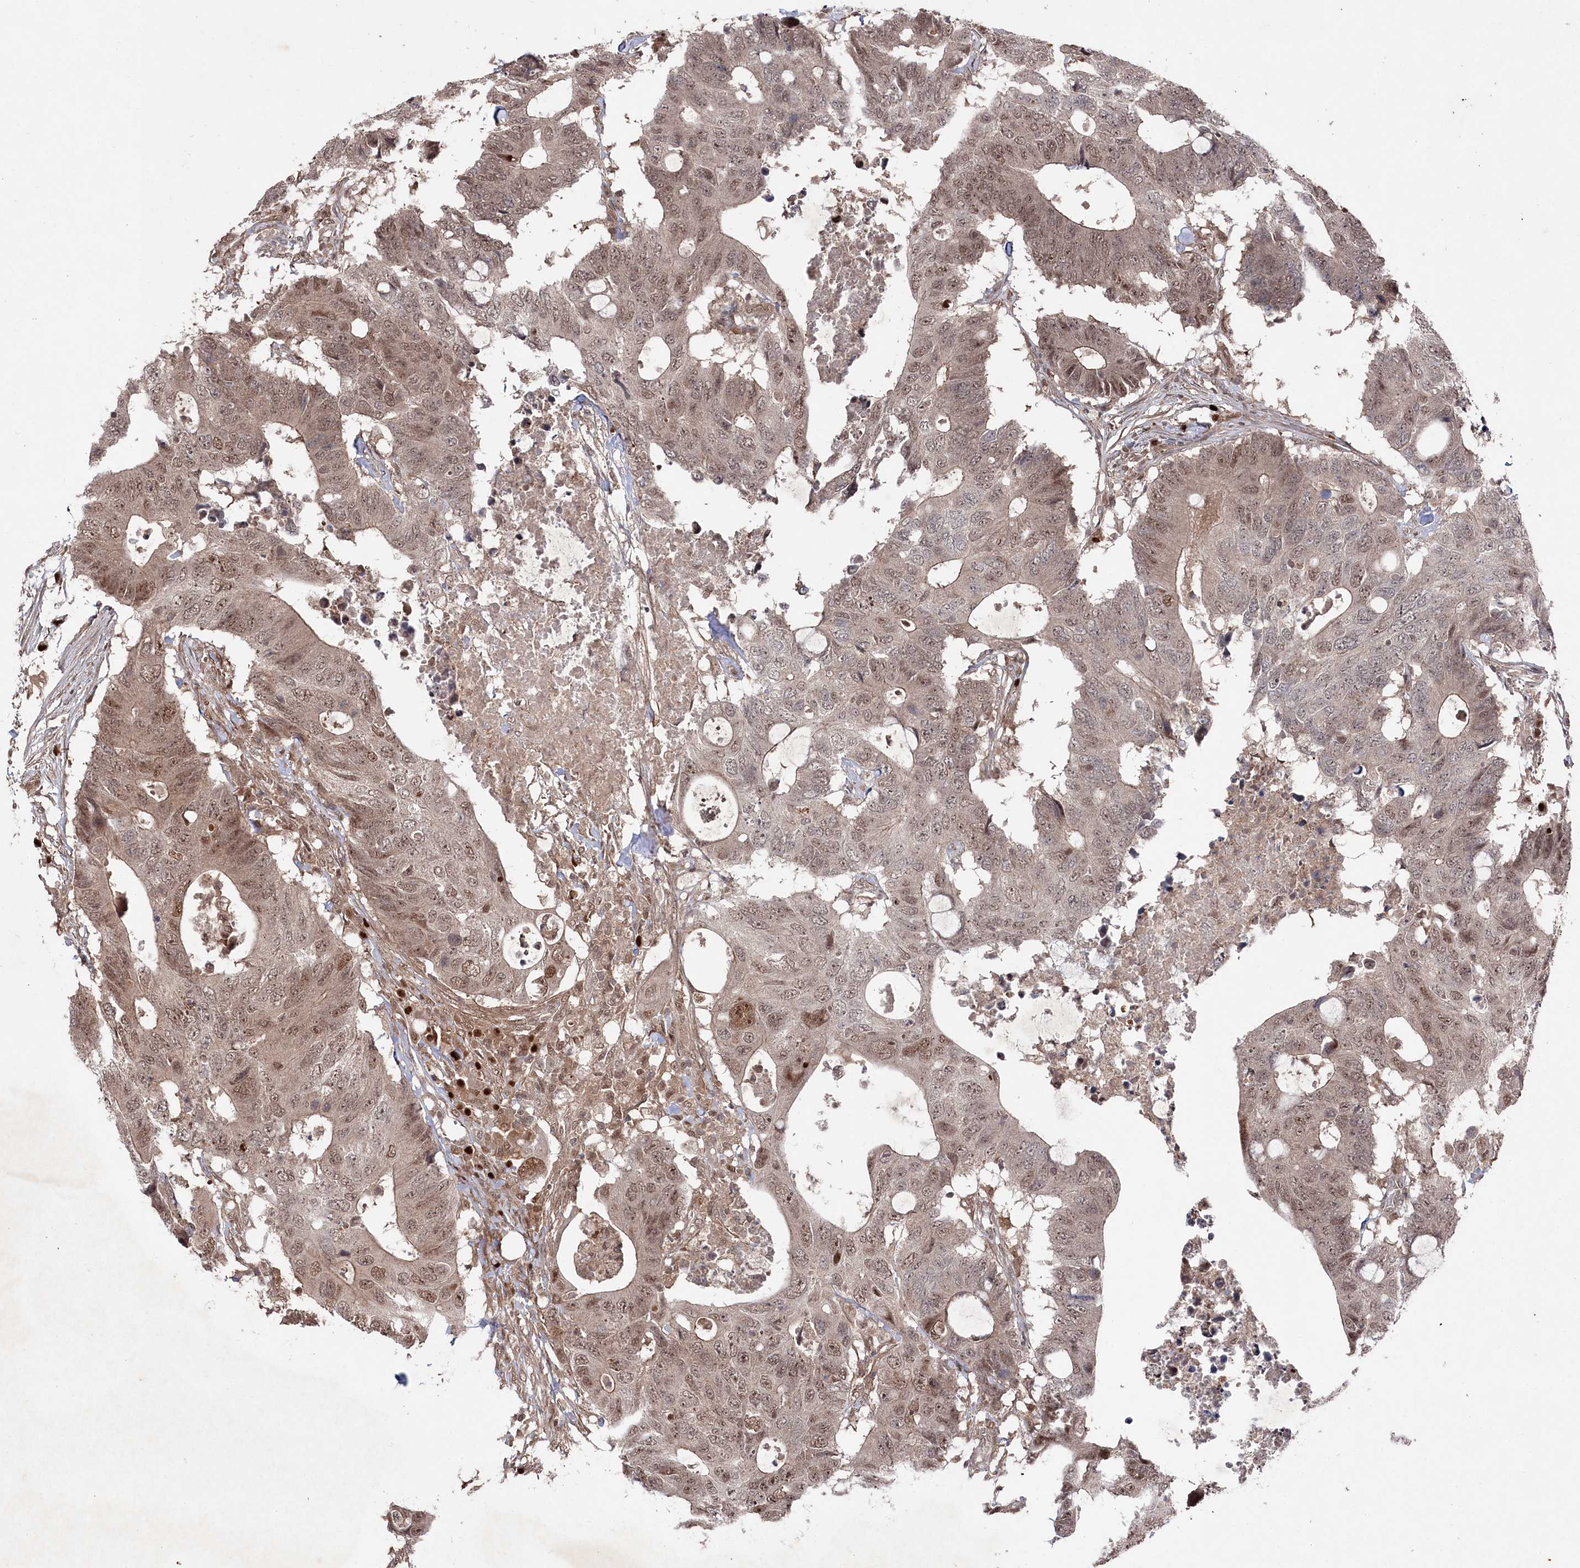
{"staining": {"intensity": "moderate", "quantity": ">75%", "location": "nuclear"}, "tissue": "colorectal cancer", "cell_type": "Tumor cells", "image_type": "cancer", "snomed": [{"axis": "morphology", "description": "Adenocarcinoma, NOS"}, {"axis": "topography", "description": "Colon"}], "caption": "Protein expression by immunohistochemistry (IHC) displays moderate nuclear positivity in about >75% of tumor cells in colorectal adenocarcinoma.", "gene": "BORCS7", "patient": {"sex": "male", "age": 71}}